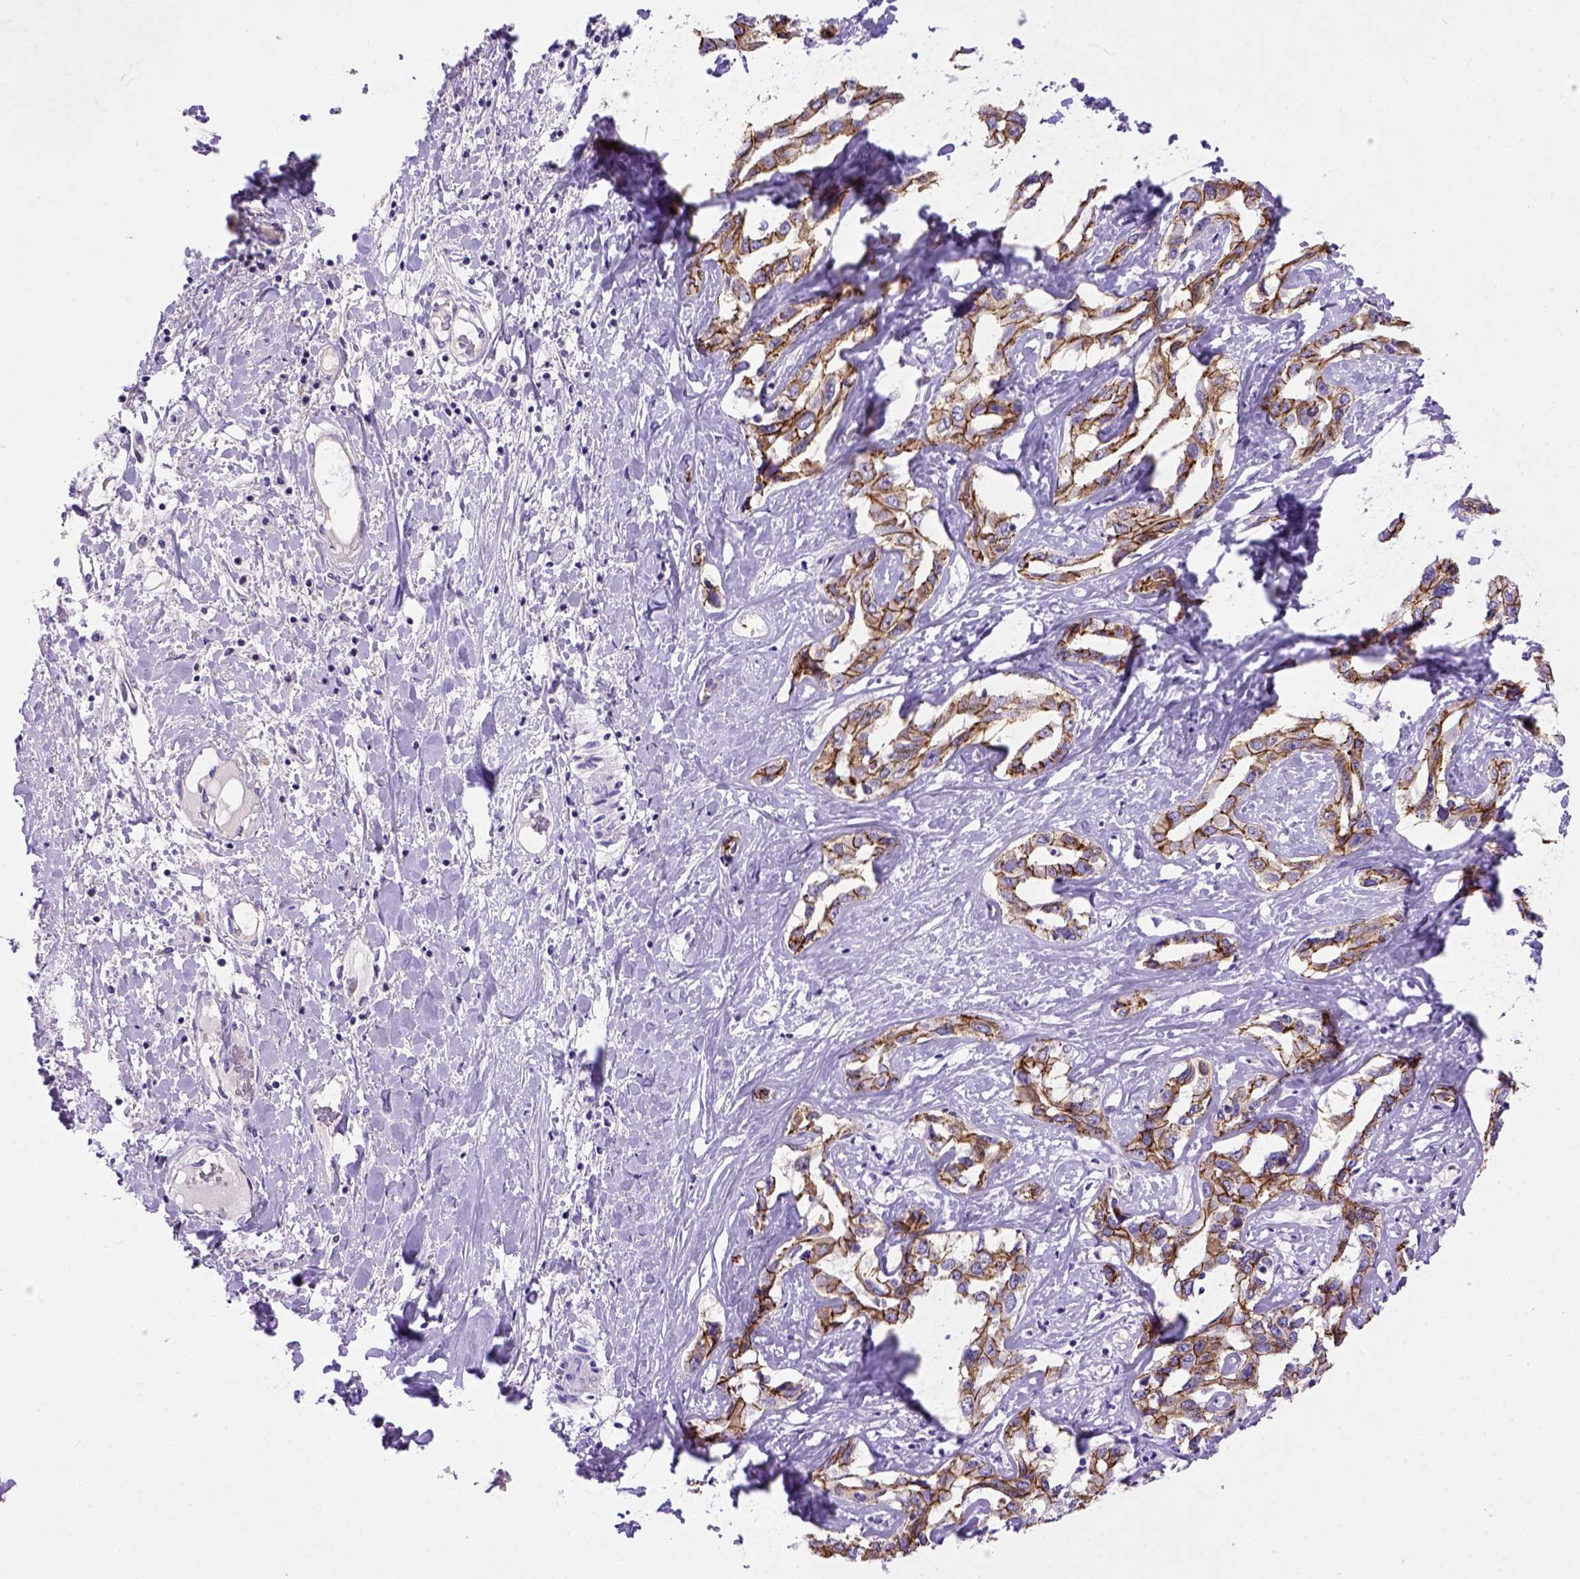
{"staining": {"intensity": "strong", "quantity": ">75%", "location": "cytoplasmic/membranous"}, "tissue": "liver cancer", "cell_type": "Tumor cells", "image_type": "cancer", "snomed": [{"axis": "morphology", "description": "Cholangiocarcinoma"}, {"axis": "topography", "description": "Liver"}], "caption": "A brown stain labels strong cytoplasmic/membranous positivity of a protein in human liver cholangiocarcinoma tumor cells. (IHC, brightfield microscopy, high magnification).", "gene": "CDH1", "patient": {"sex": "male", "age": 59}}